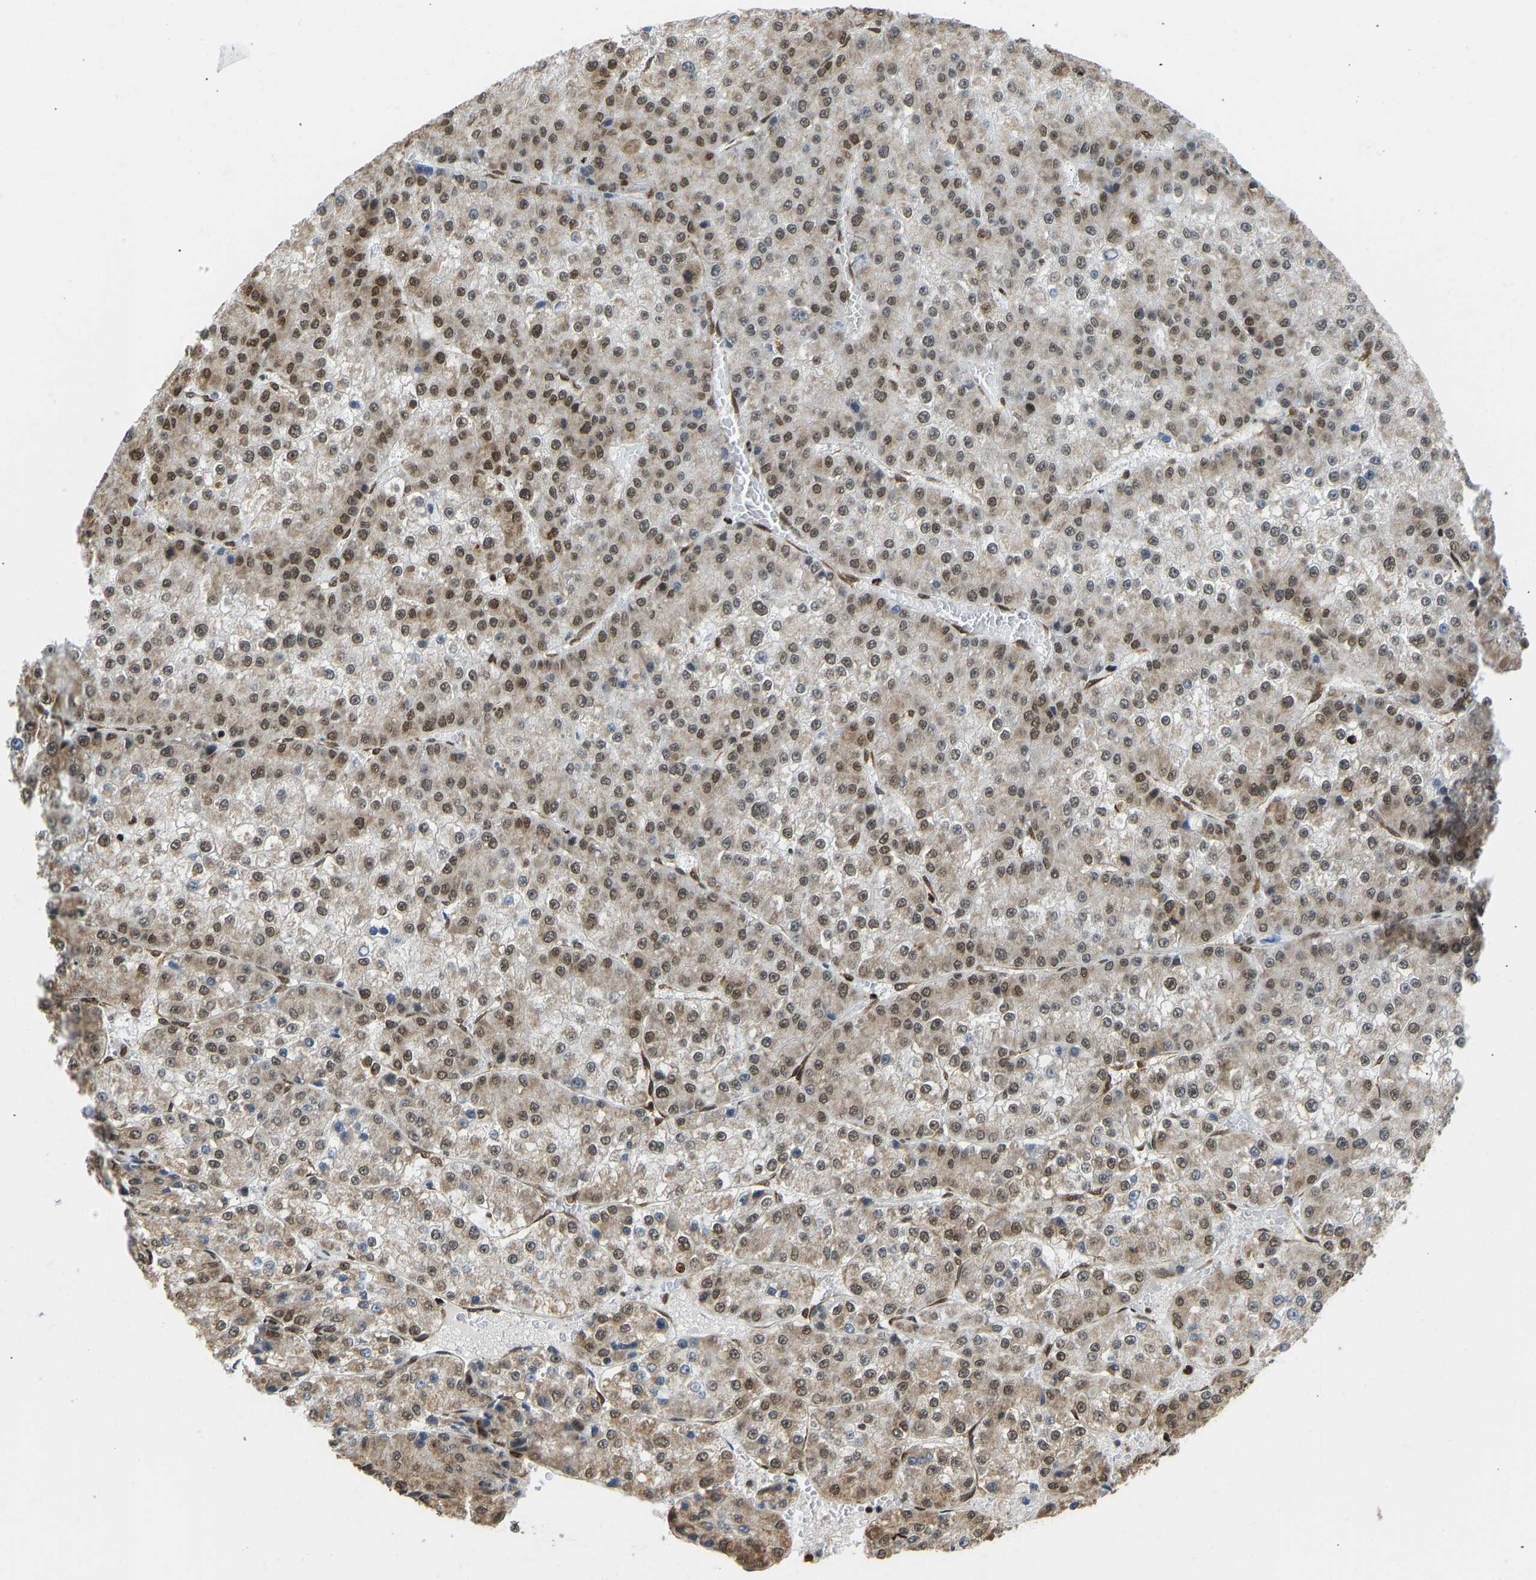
{"staining": {"intensity": "moderate", "quantity": "25%-75%", "location": "nuclear"}, "tissue": "liver cancer", "cell_type": "Tumor cells", "image_type": "cancer", "snomed": [{"axis": "morphology", "description": "Carcinoma, Hepatocellular, NOS"}, {"axis": "topography", "description": "Liver"}], "caption": "DAB (3,3'-diaminobenzidine) immunohistochemical staining of liver hepatocellular carcinoma reveals moderate nuclear protein staining in about 25%-75% of tumor cells.", "gene": "ZSCAN20", "patient": {"sex": "female", "age": 73}}